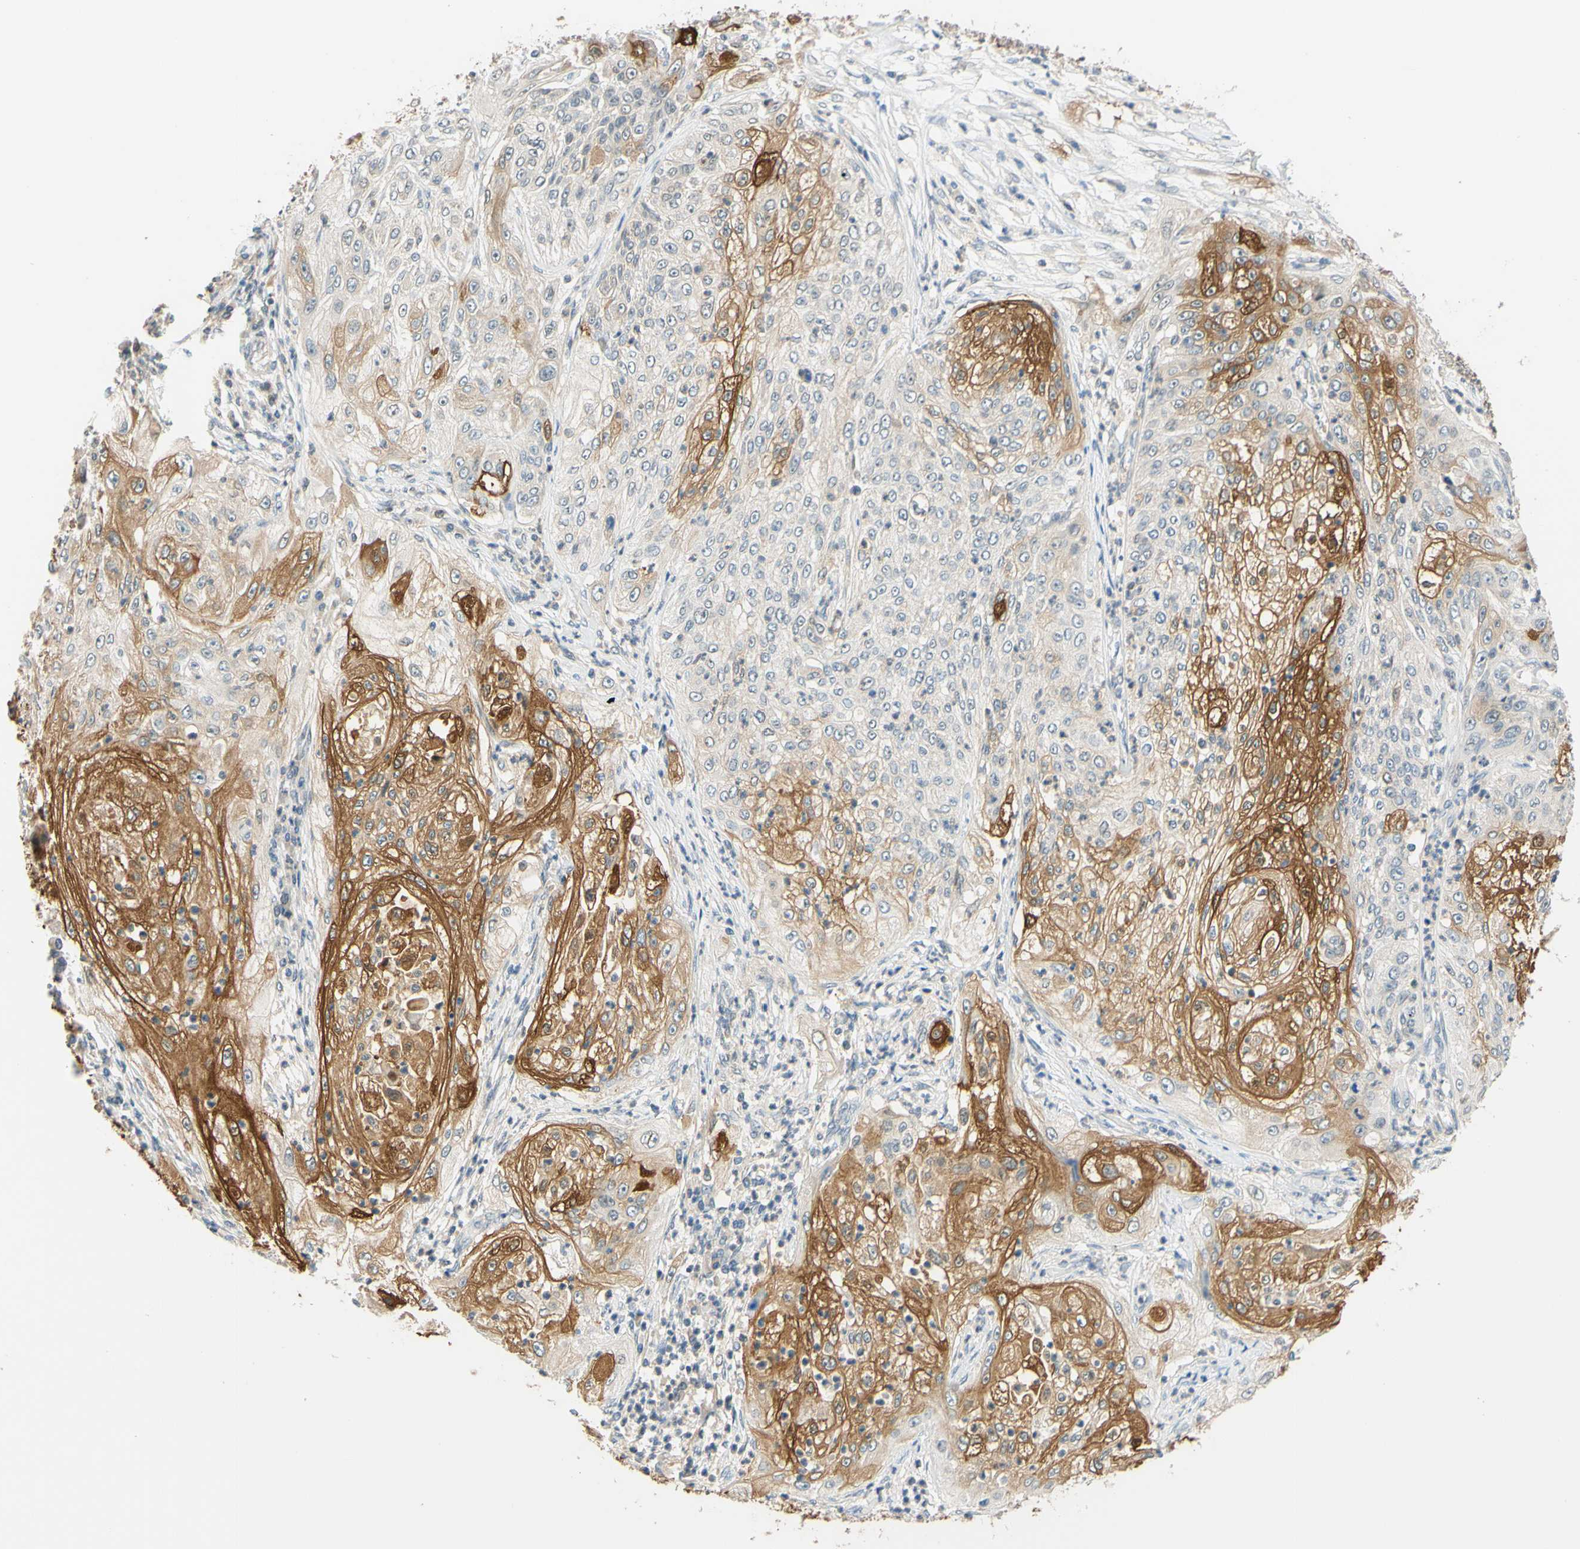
{"staining": {"intensity": "moderate", "quantity": "25%-75%", "location": "cytoplasmic/membranous"}, "tissue": "lung cancer", "cell_type": "Tumor cells", "image_type": "cancer", "snomed": [{"axis": "morphology", "description": "Inflammation, NOS"}, {"axis": "morphology", "description": "Squamous cell carcinoma, NOS"}, {"axis": "topography", "description": "Lymph node"}, {"axis": "topography", "description": "Soft tissue"}, {"axis": "topography", "description": "Lung"}], "caption": "IHC micrograph of neoplastic tissue: lung cancer (squamous cell carcinoma) stained using immunohistochemistry demonstrates medium levels of moderate protein expression localized specifically in the cytoplasmic/membranous of tumor cells, appearing as a cytoplasmic/membranous brown color.", "gene": "C2CD2L", "patient": {"sex": "male", "age": 66}}